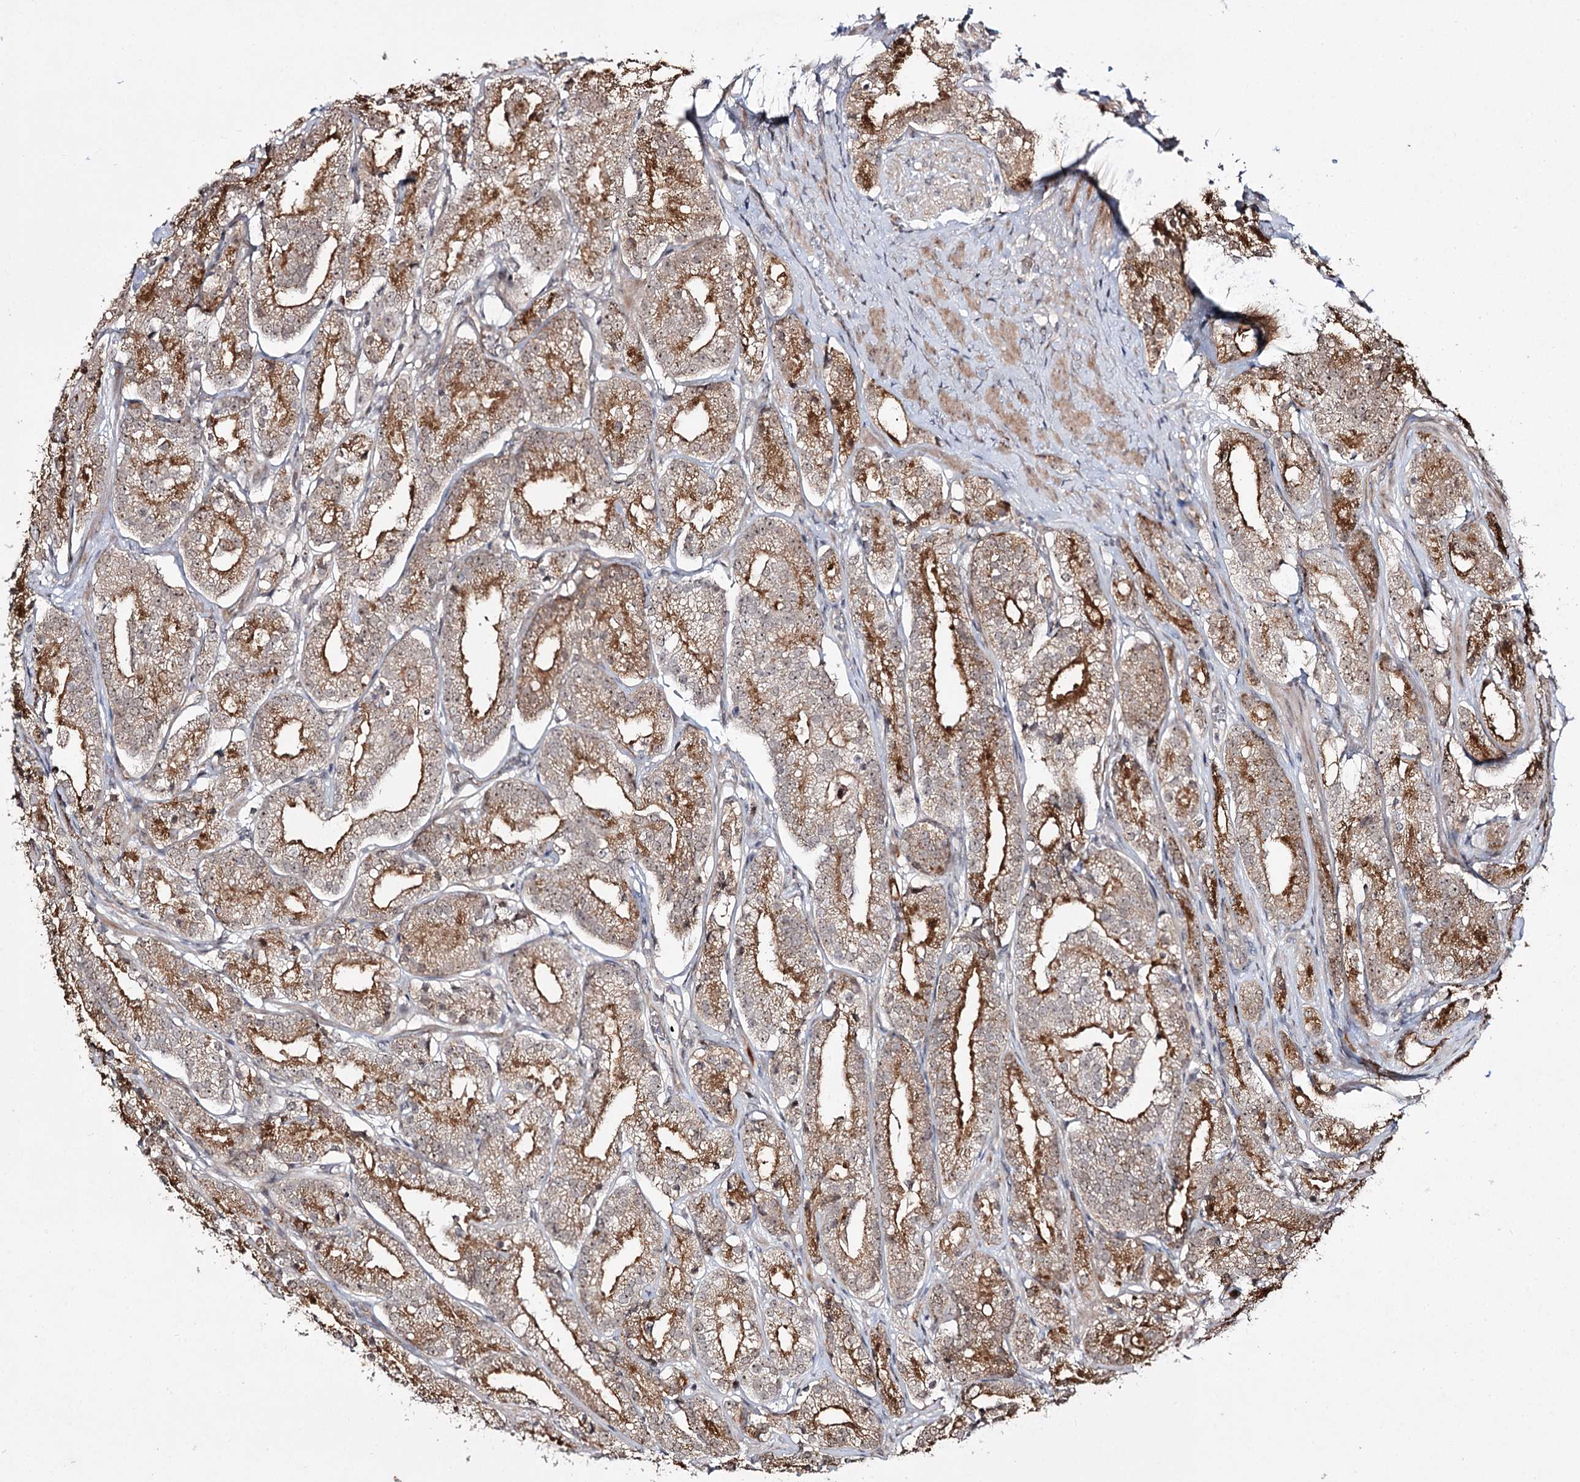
{"staining": {"intensity": "moderate", "quantity": ">75%", "location": "cytoplasmic/membranous,nuclear"}, "tissue": "prostate cancer", "cell_type": "Tumor cells", "image_type": "cancer", "snomed": [{"axis": "morphology", "description": "Adenocarcinoma, High grade"}, {"axis": "topography", "description": "Prostate"}], "caption": "Approximately >75% of tumor cells in human prostate adenocarcinoma (high-grade) display moderate cytoplasmic/membranous and nuclear protein staining as visualized by brown immunohistochemical staining.", "gene": "RRP9", "patient": {"sex": "male", "age": 69}}